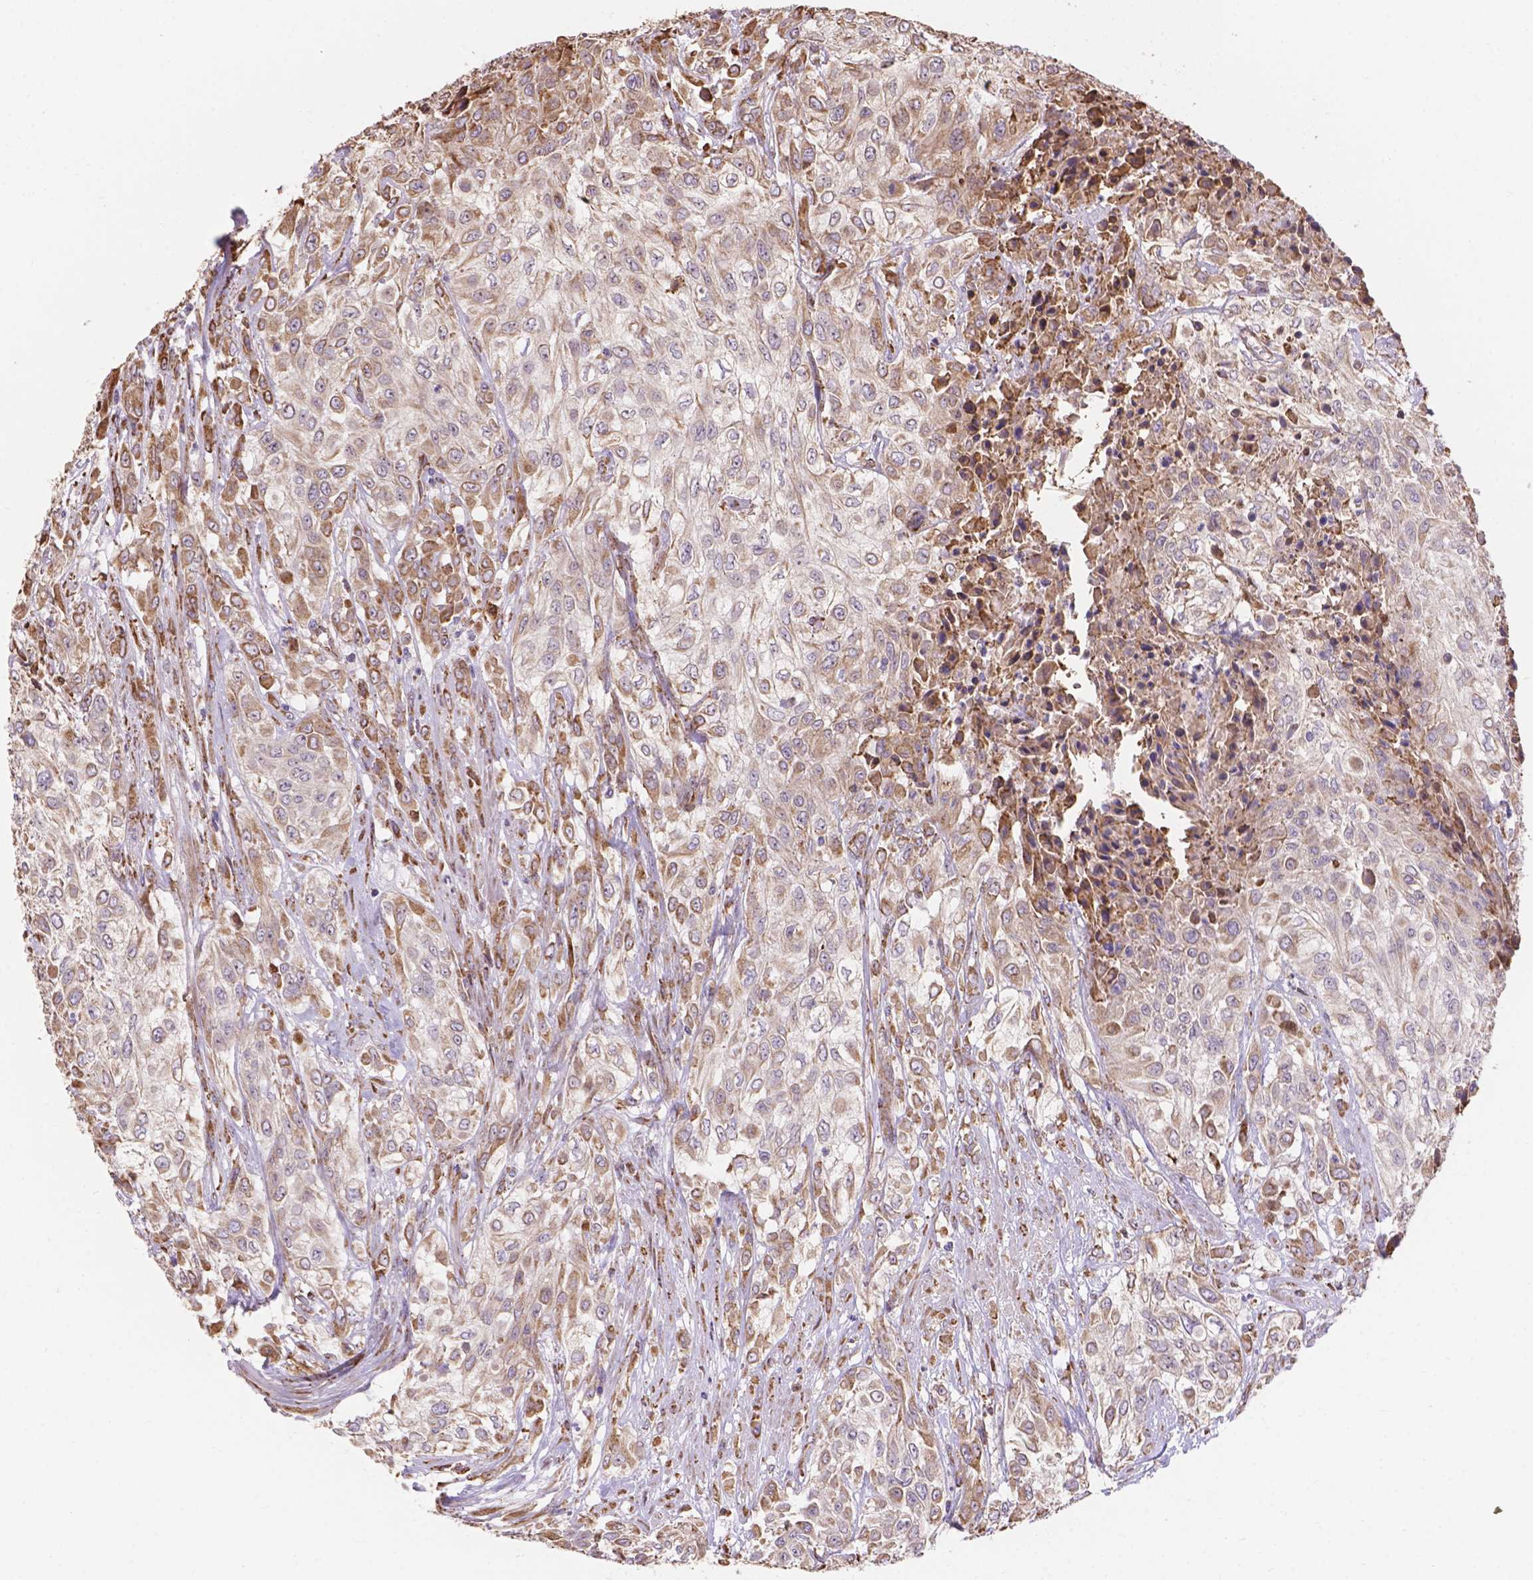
{"staining": {"intensity": "weak", "quantity": "<25%", "location": "cytoplasmic/membranous"}, "tissue": "urothelial cancer", "cell_type": "Tumor cells", "image_type": "cancer", "snomed": [{"axis": "morphology", "description": "Urothelial carcinoma, High grade"}, {"axis": "topography", "description": "Urinary bladder"}], "caption": "Immunohistochemistry of high-grade urothelial carcinoma displays no expression in tumor cells.", "gene": "IPO11", "patient": {"sex": "male", "age": 57}}